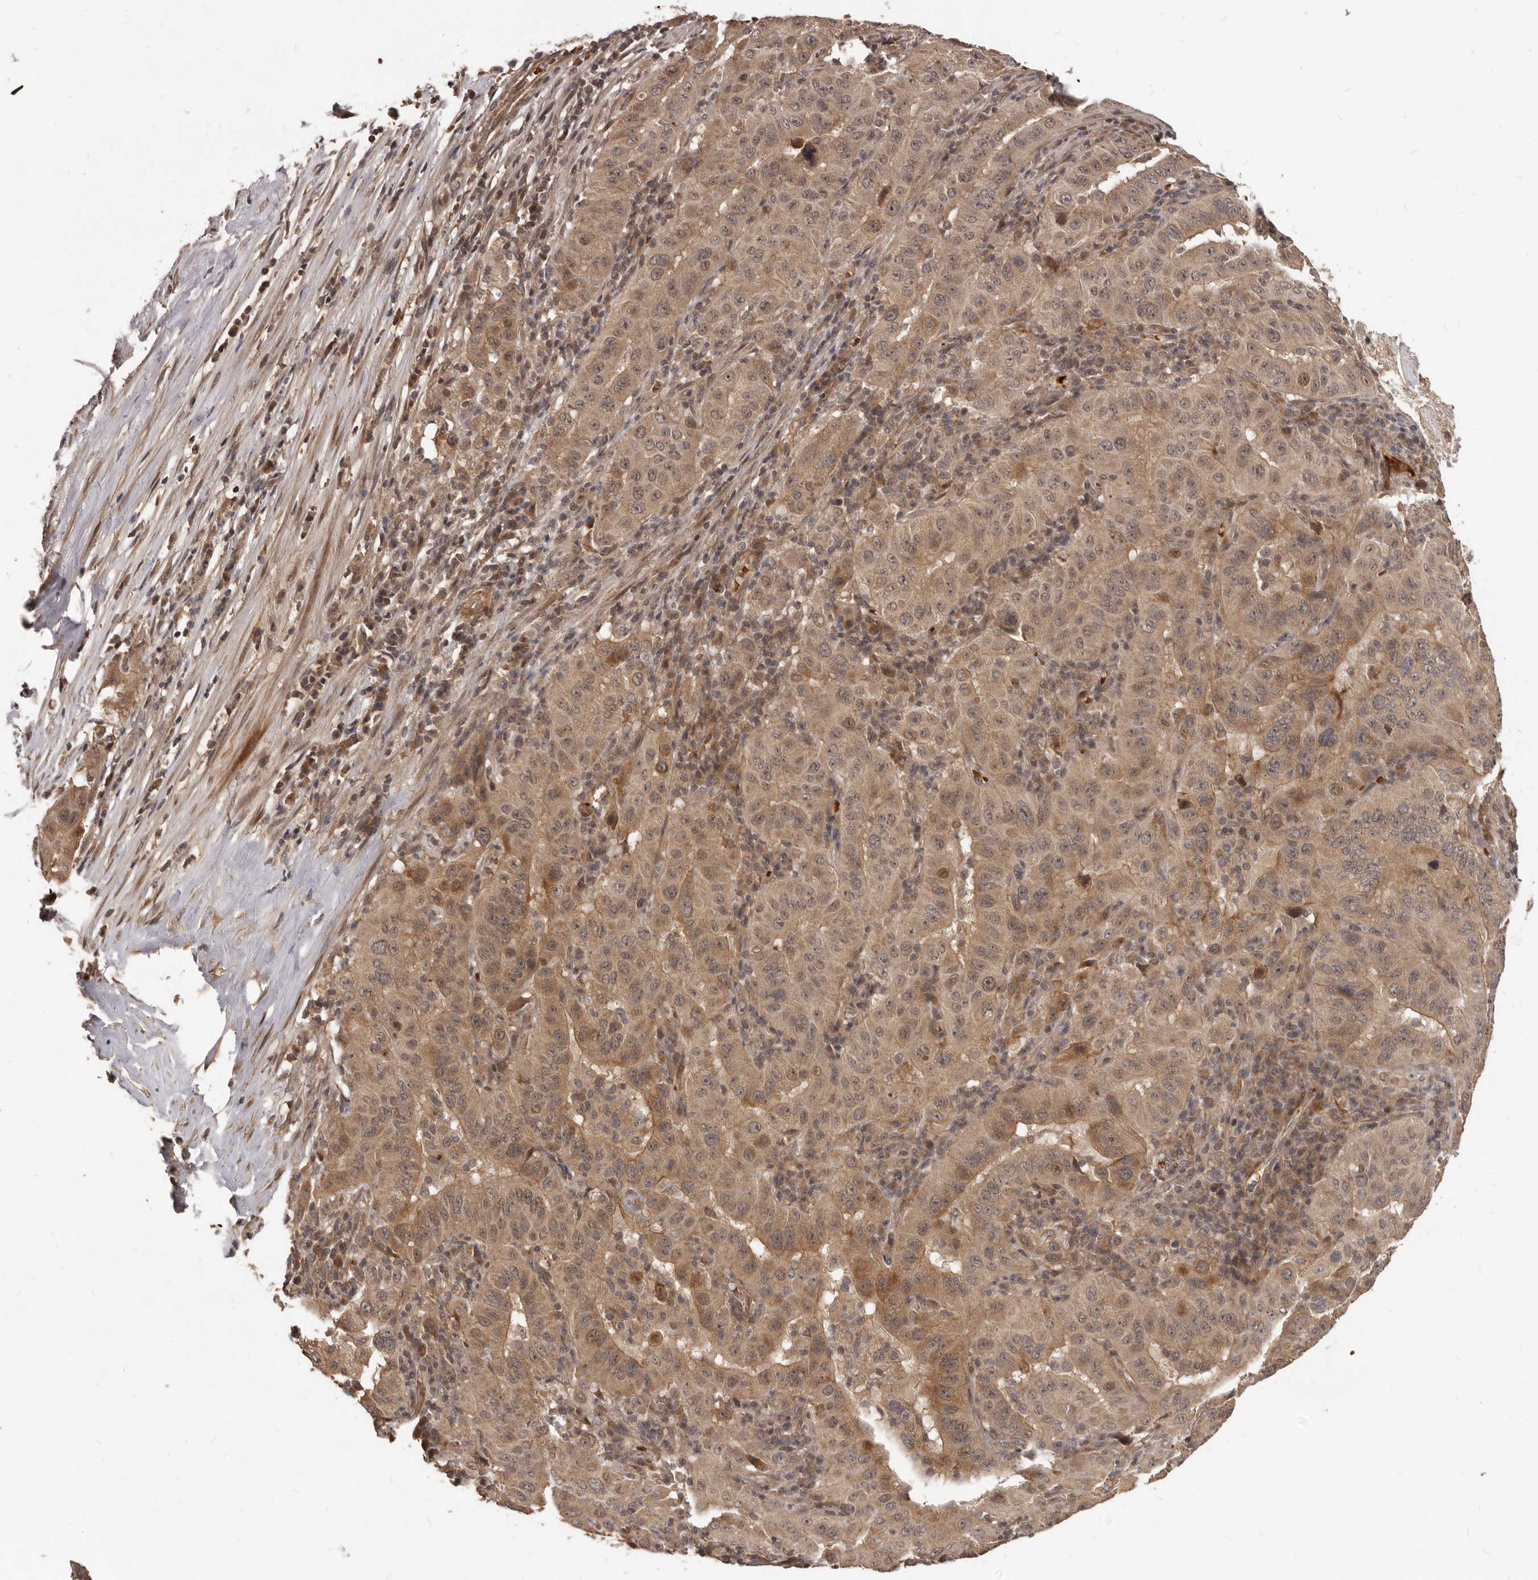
{"staining": {"intensity": "weak", "quantity": ">75%", "location": "cytoplasmic/membranous,nuclear"}, "tissue": "pancreatic cancer", "cell_type": "Tumor cells", "image_type": "cancer", "snomed": [{"axis": "morphology", "description": "Adenocarcinoma, NOS"}, {"axis": "topography", "description": "Pancreas"}], "caption": "Immunohistochemical staining of human pancreatic adenocarcinoma demonstrates low levels of weak cytoplasmic/membranous and nuclear protein expression in about >75% of tumor cells.", "gene": "GABPB2", "patient": {"sex": "male", "age": 63}}